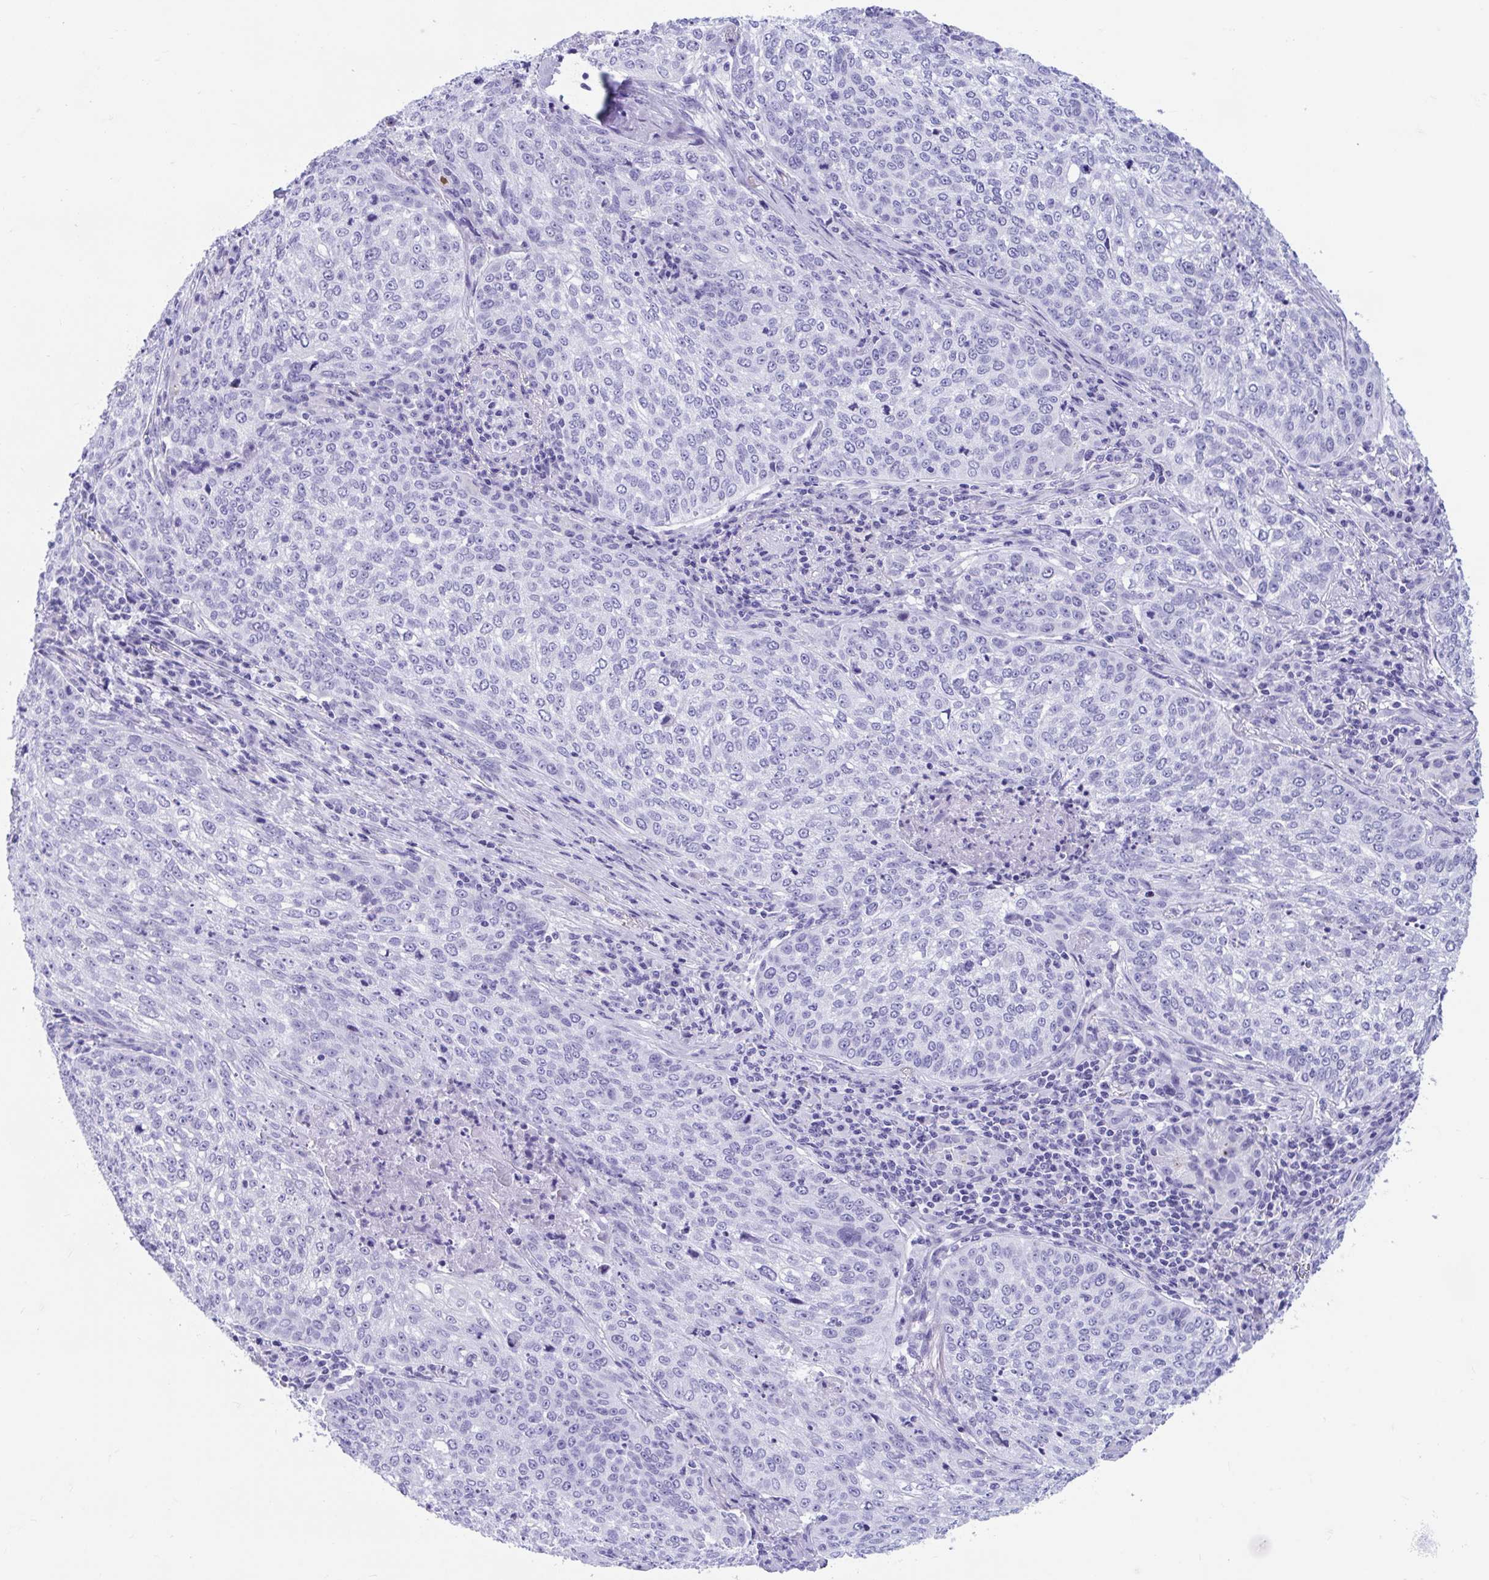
{"staining": {"intensity": "negative", "quantity": "none", "location": "none"}, "tissue": "lung cancer", "cell_type": "Tumor cells", "image_type": "cancer", "snomed": [{"axis": "morphology", "description": "Squamous cell carcinoma, NOS"}, {"axis": "topography", "description": "Lung"}], "caption": "The histopathology image displays no significant expression in tumor cells of squamous cell carcinoma (lung).", "gene": "TMEM35A", "patient": {"sex": "male", "age": 63}}